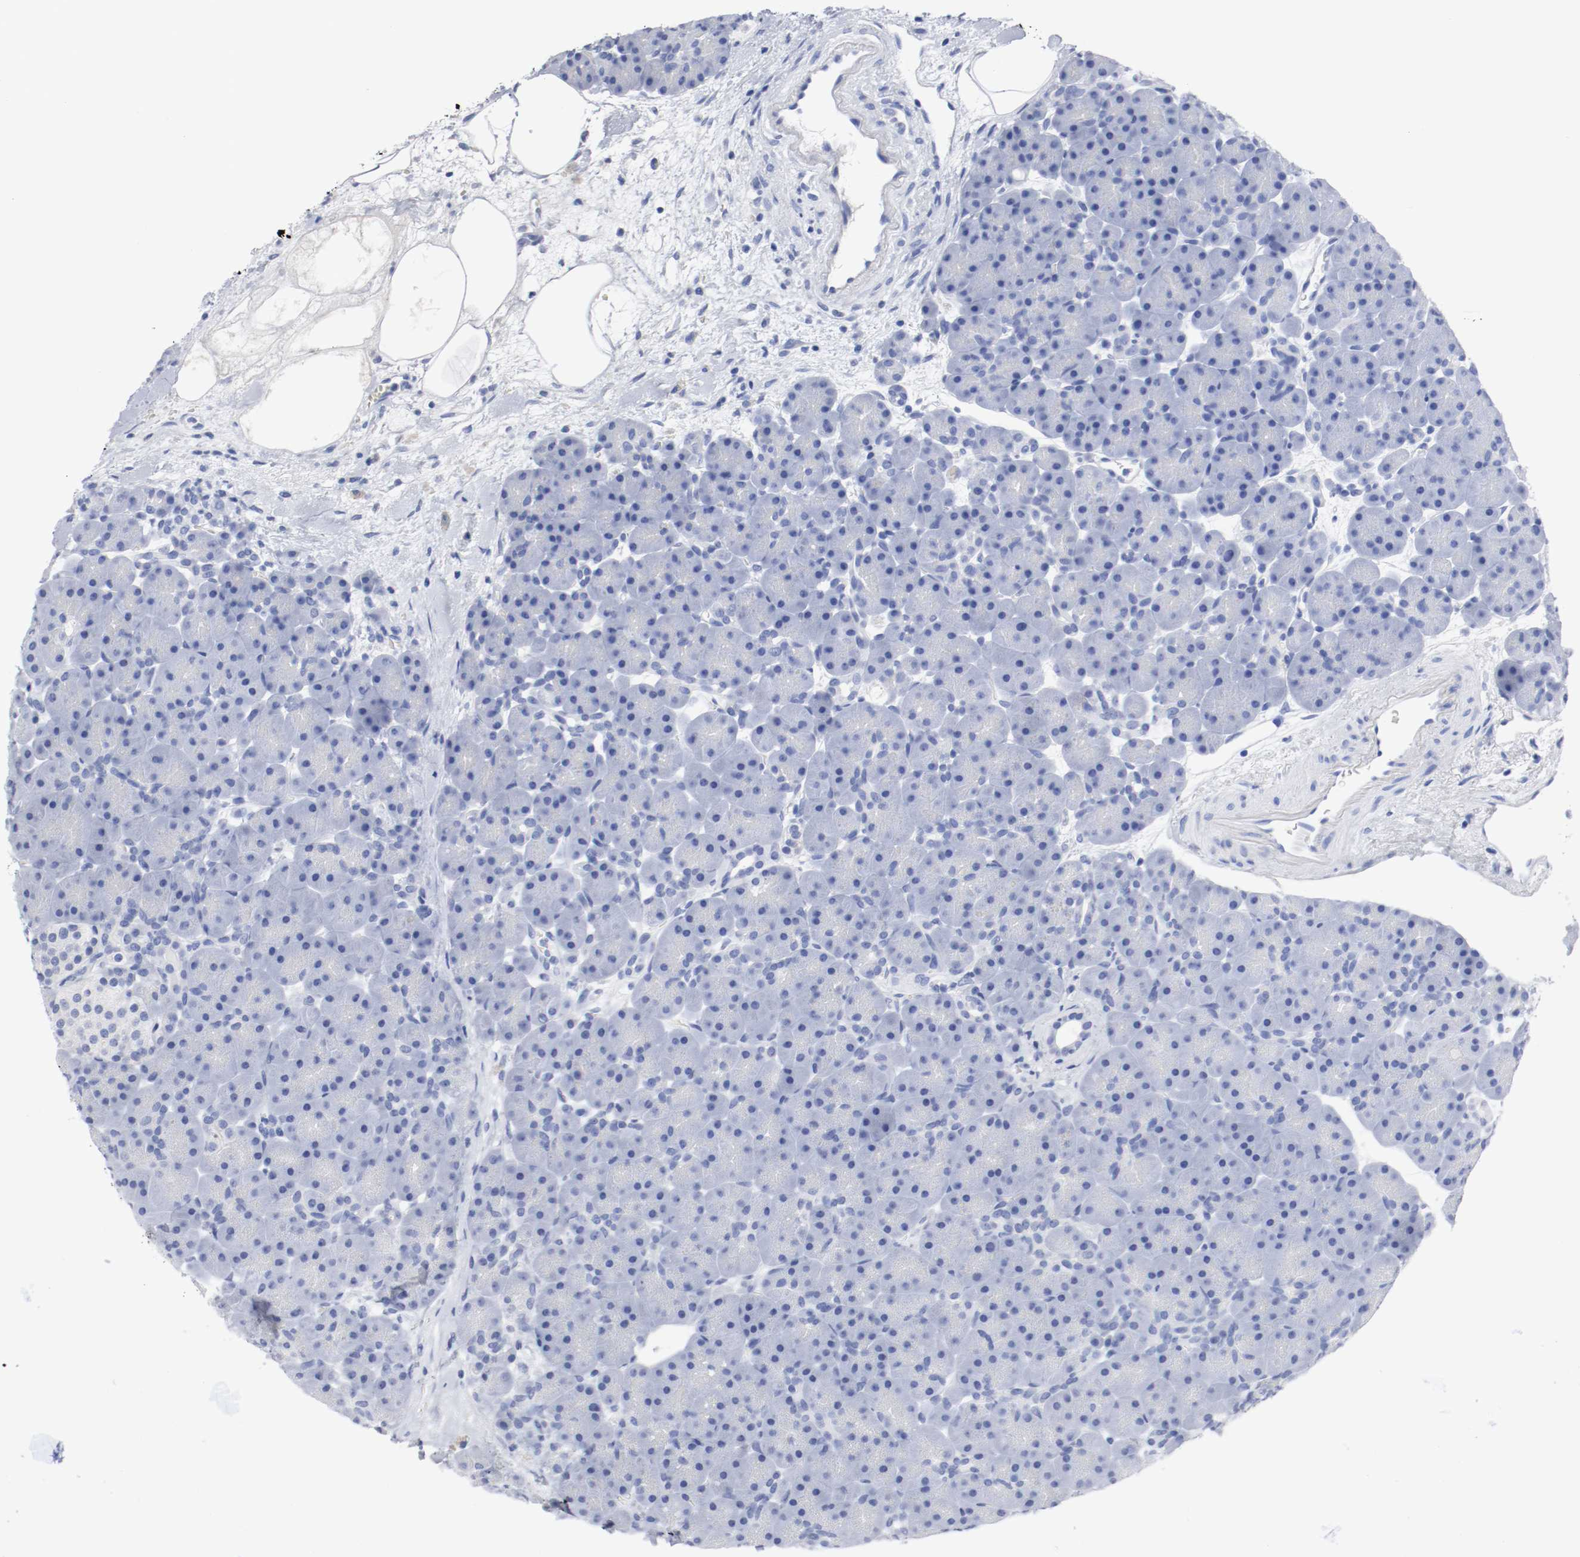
{"staining": {"intensity": "negative", "quantity": "none", "location": "none"}, "tissue": "pancreas", "cell_type": "Exocrine glandular cells", "image_type": "normal", "snomed": [{"axis": "morphology", "description": "Normal tissue, NOS"}, {"axis": "topography", "description": "Pancreas"}], "caption": "Immunohistochemical staining of benign human pancreas shows no significant expression in exocrine glandular cells. The staining is performed using DAB (3,3'-diaminobenzidine) brown chromogen with nuclei counter-stained in using hematoxylin.", "gene": "GAD1", "patient": {"sex": "male", "age": 66}}